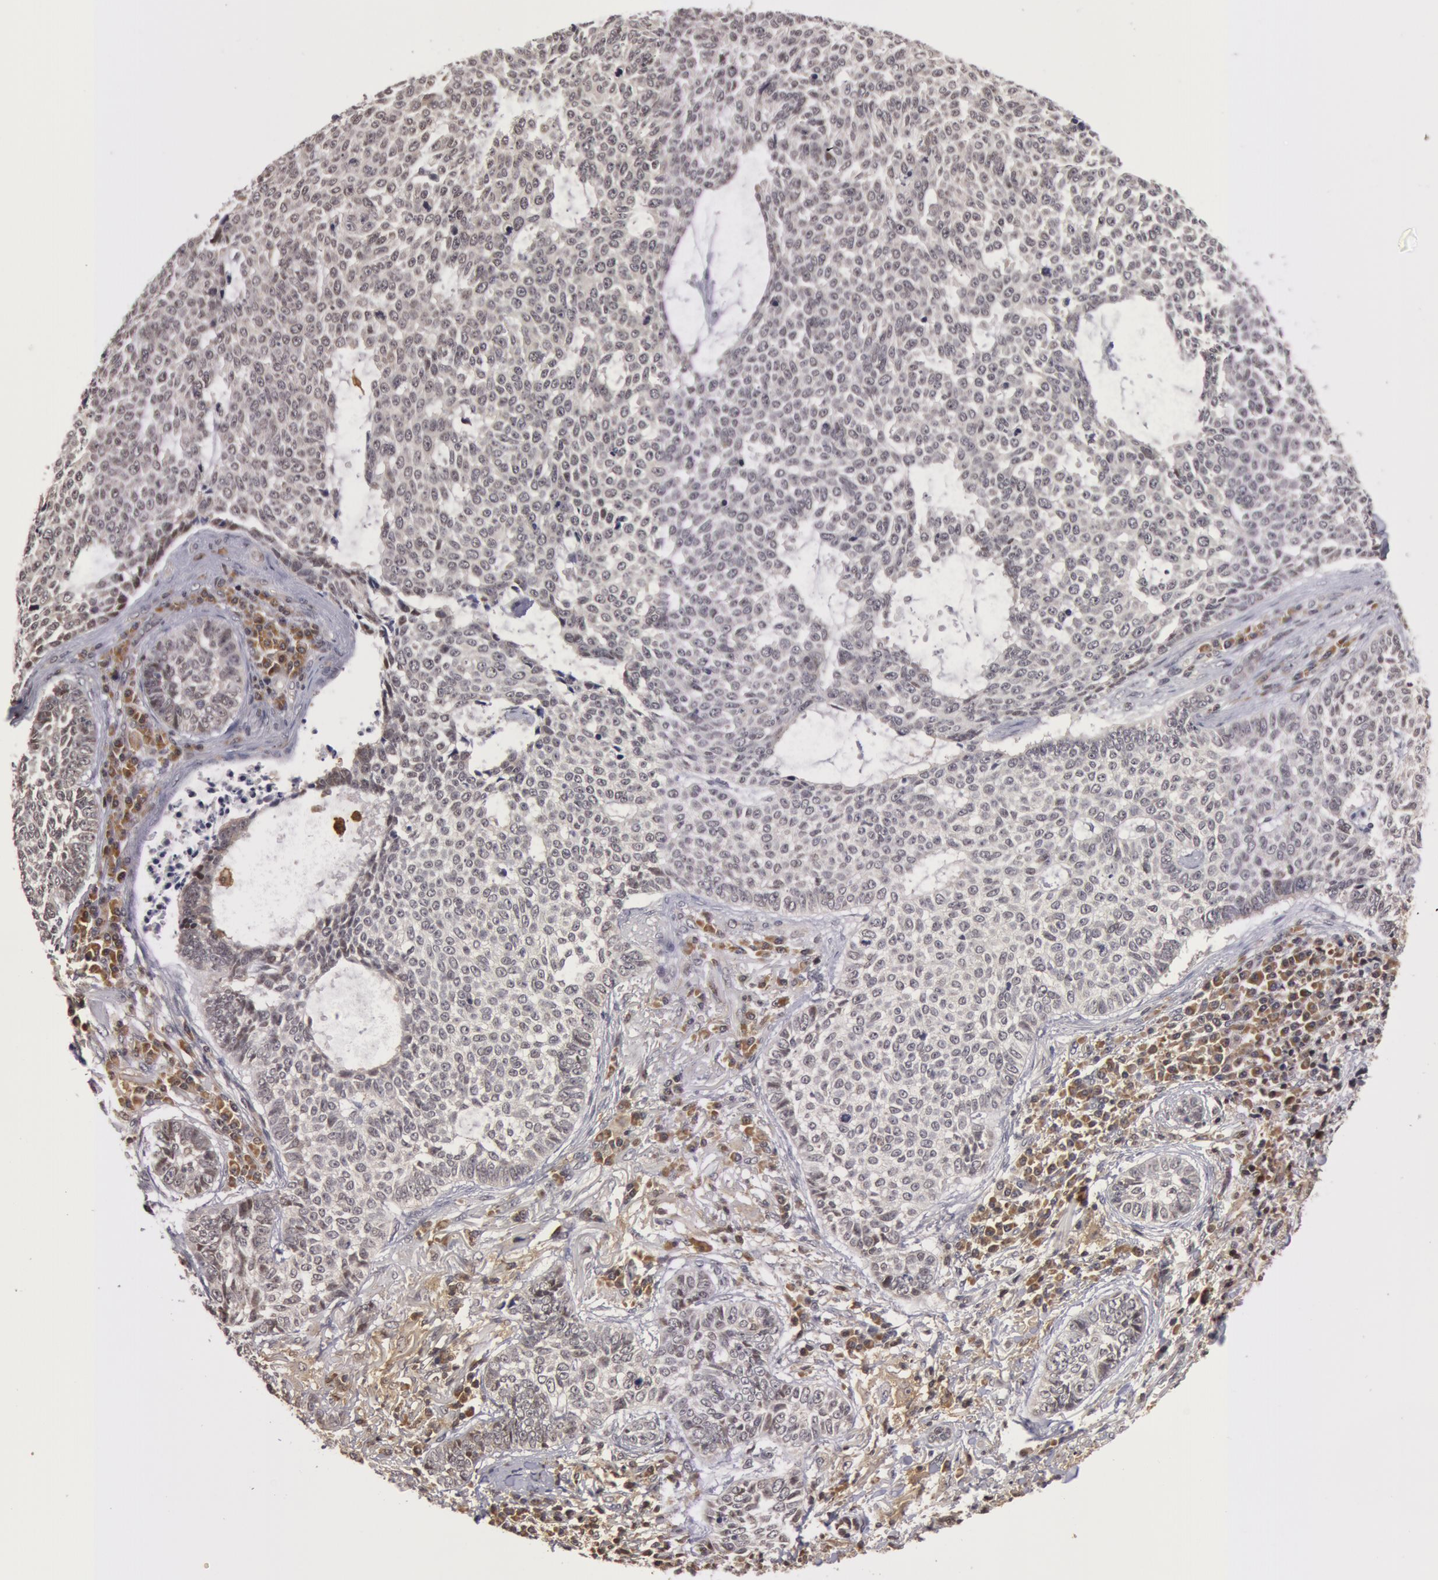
{"staining": {"intensity": "negative", "quantity": "none", "location": "none"}, "tissue": "skin cancer", "cell_type": "Tumor cells", "image_type": "cancer", "snomed": [{"axis": "morphology", "description": "Basal cell carcinoma"}, {"axis": "topography", "description": "Skin"}], "caption": "Immunohistochemical staining of skin cancer exhibits no significant positivity in tumor cells.", "gene": "ZNF350", "patient": {"sex": "female", "age": 89}}